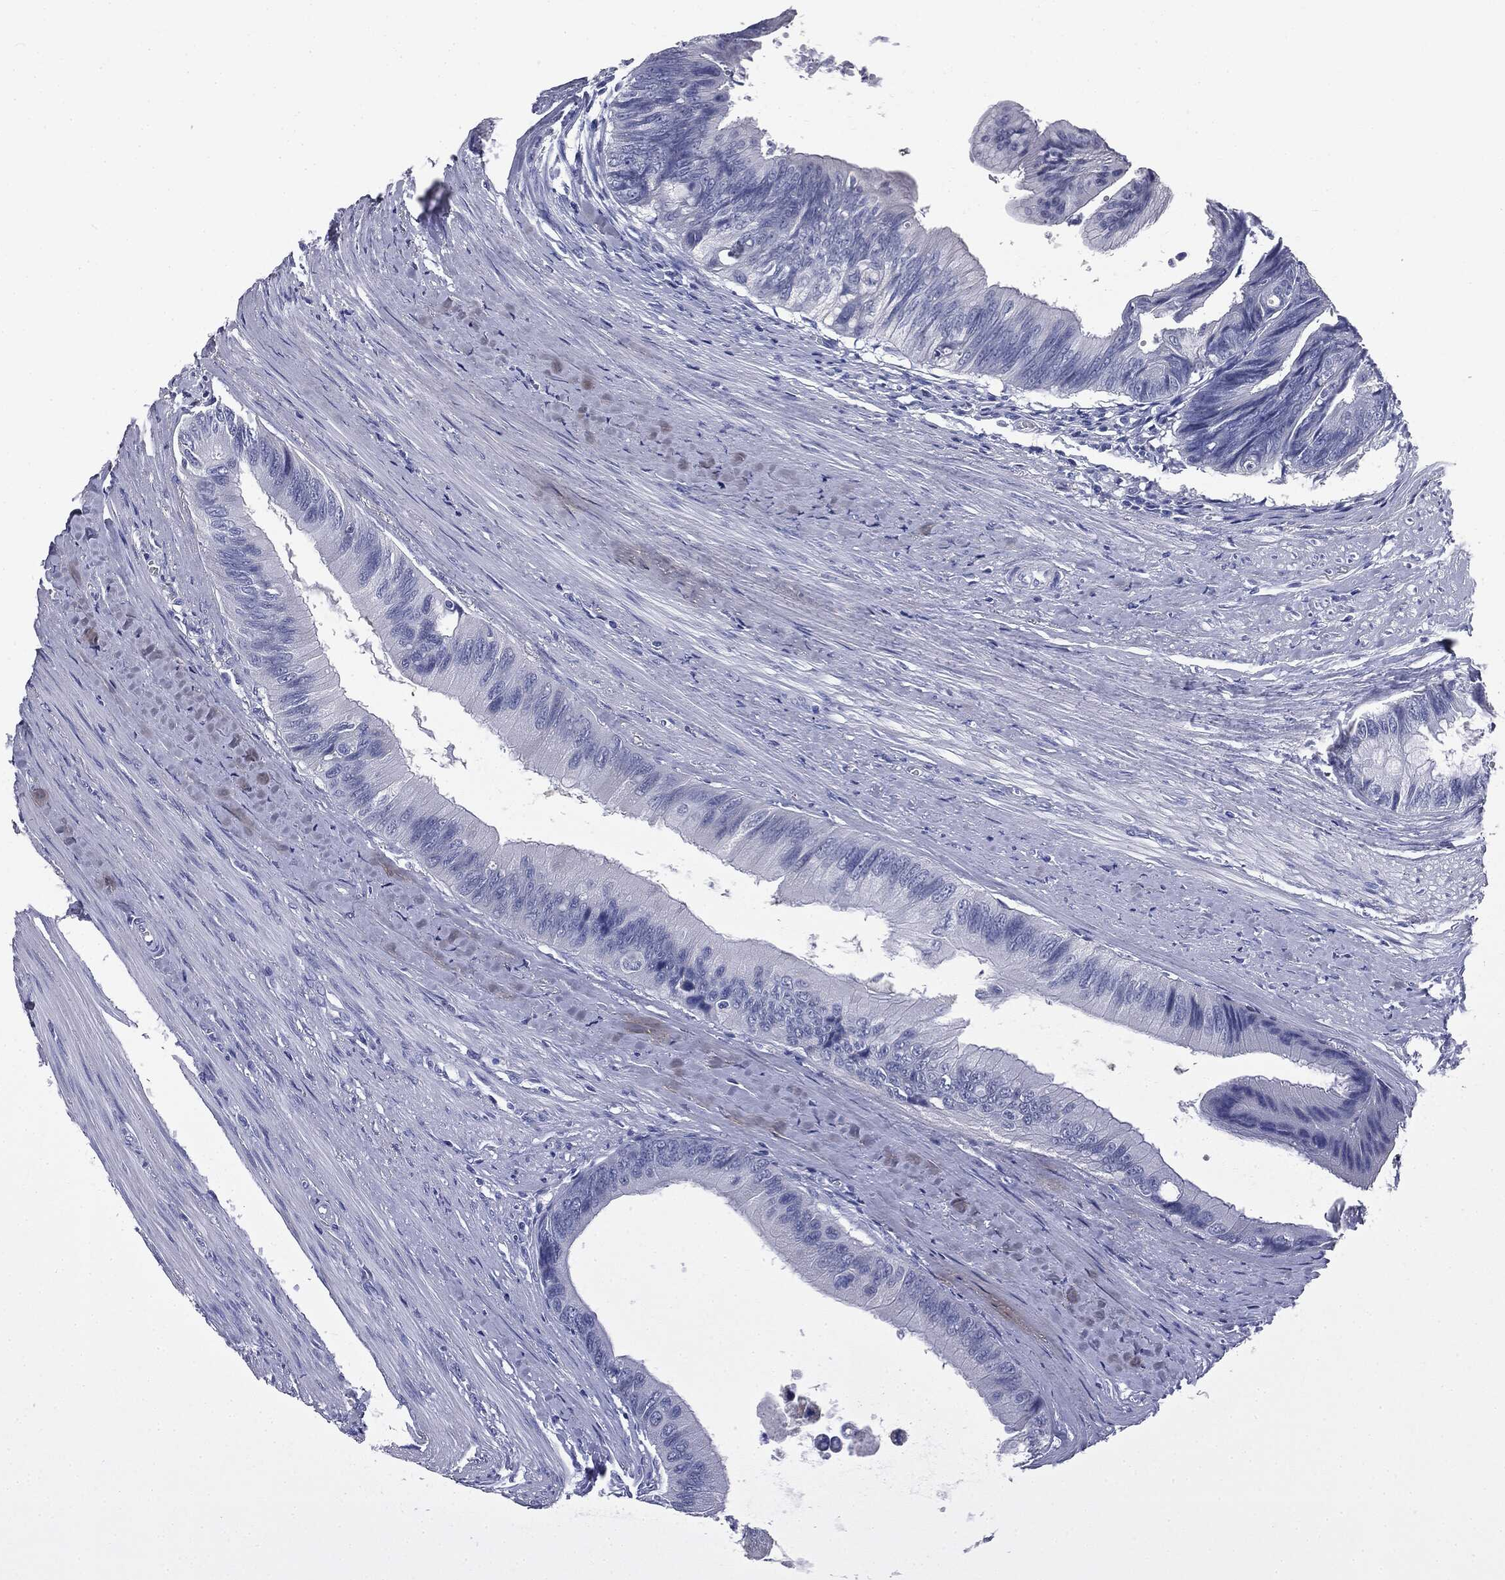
{"staining": {"intensity": "negative", "quantity": "none", "location": "none"}, "tissue": "colorectal cancer", "cell_type": "Tumor cells", "image_type": "cancer", "snomed": [{"axis": "morphology", "description": "Normal tissue, NOS"}, {"axis": "morphology", "description": "Adenocarcinoma, NOS"}, {"axis": "topography", "description": "Colon"}], "caption": "Micrograph shows no significant protein expression in tumor cells of colorectal adenocarcinoma.", "gene": "ATP2A1", "patient": {"sex": "male", "age": 65}}